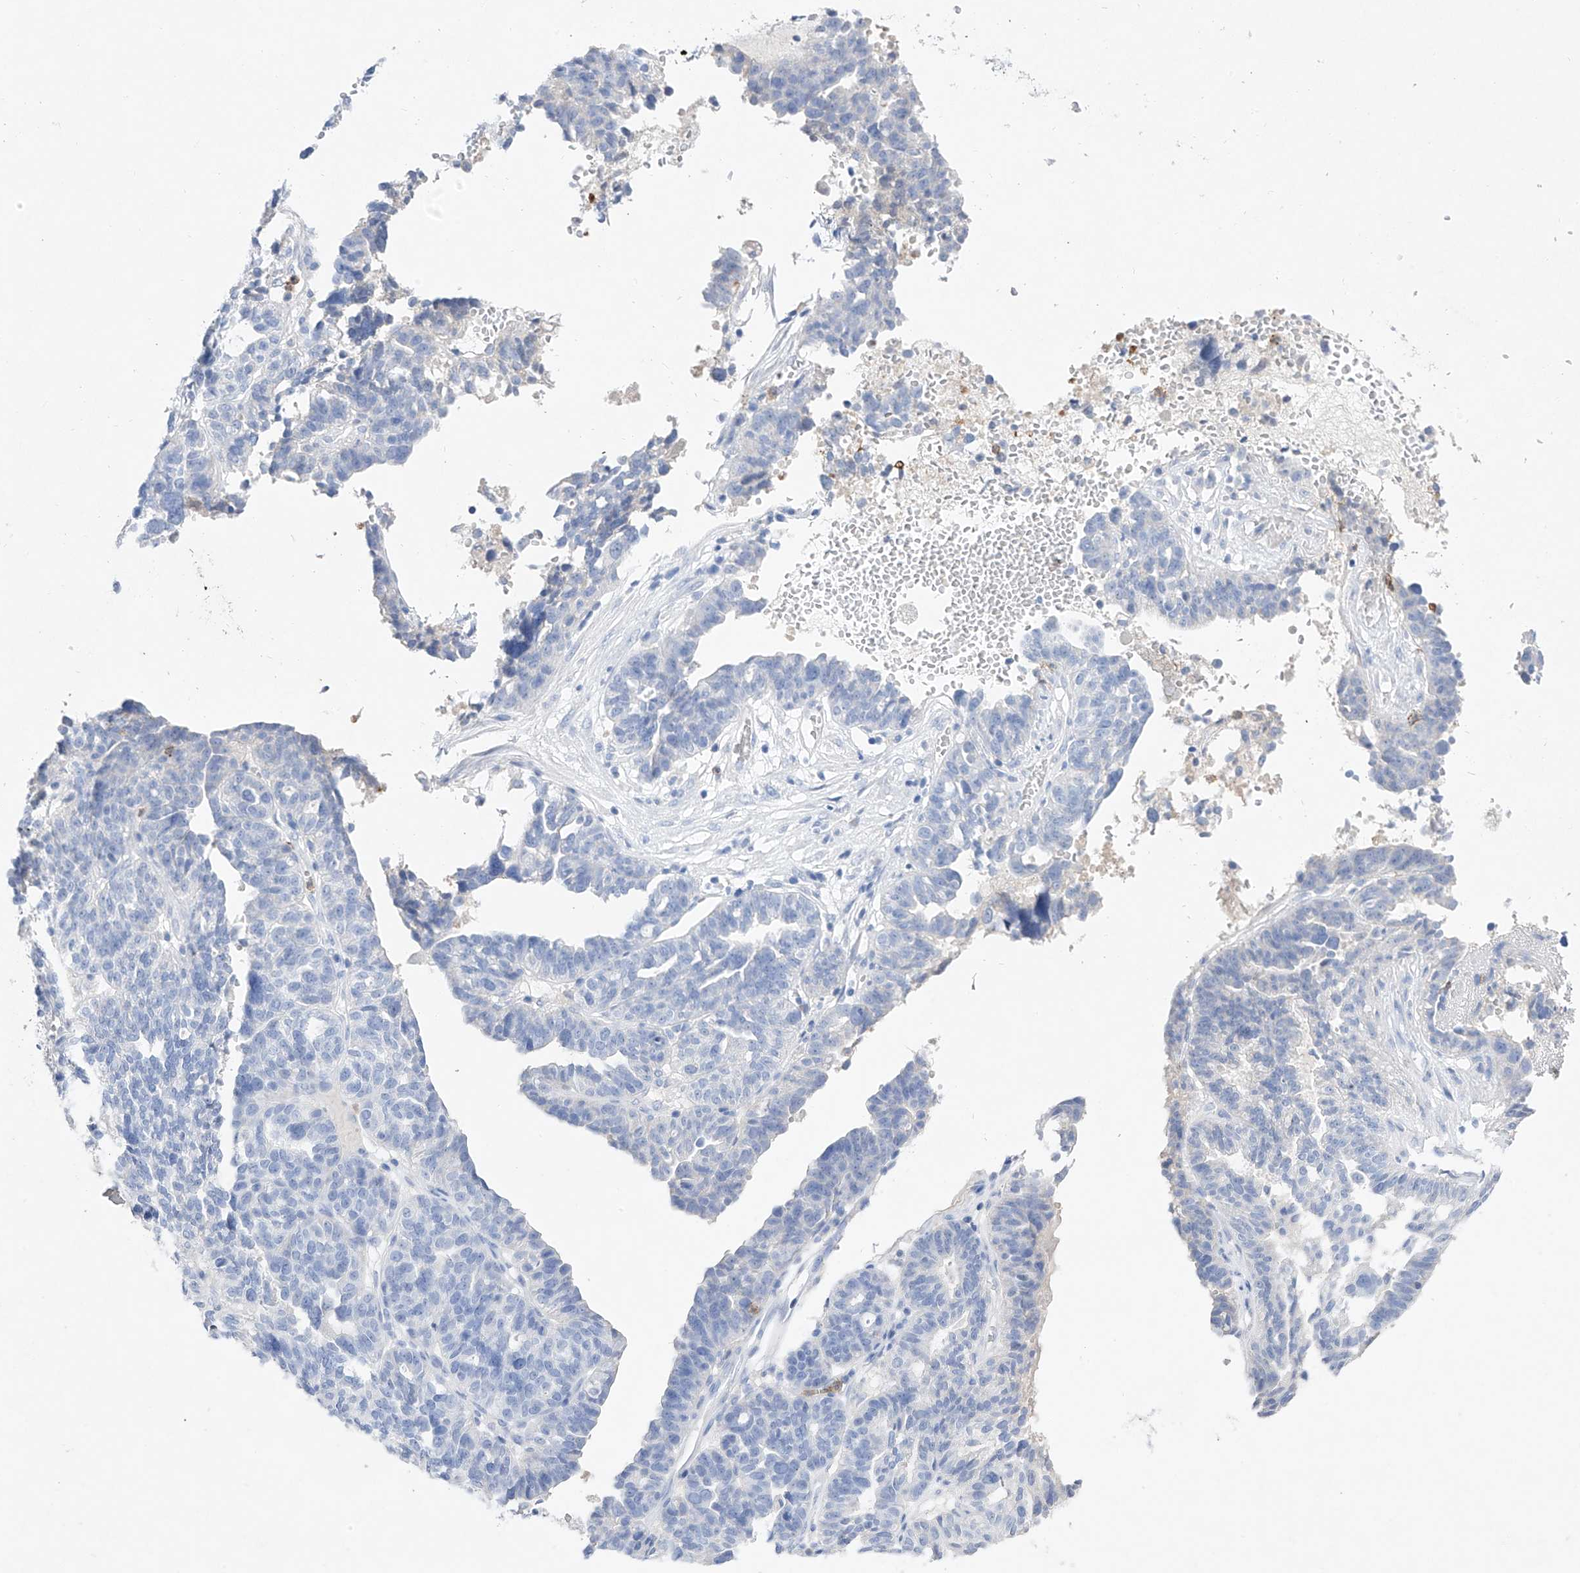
{"staining": {"intensity": "negative", "quantity": "none", "location": "none"}, "tissue": "ovarian cancer", "cell_type": "Tumor cells", "image_type": "cancer", "snomed": [{"axis": "morphology", "description": "Cystadenocarcinoma, serous, NOS"}, {"axis": "topography", "description": "Ovary"}], "caption": "Tumor cells show no significant positivity in ovarian cancer.", "gene": "TM7SF2", "patient": {"sex": "female", "age": 59}}